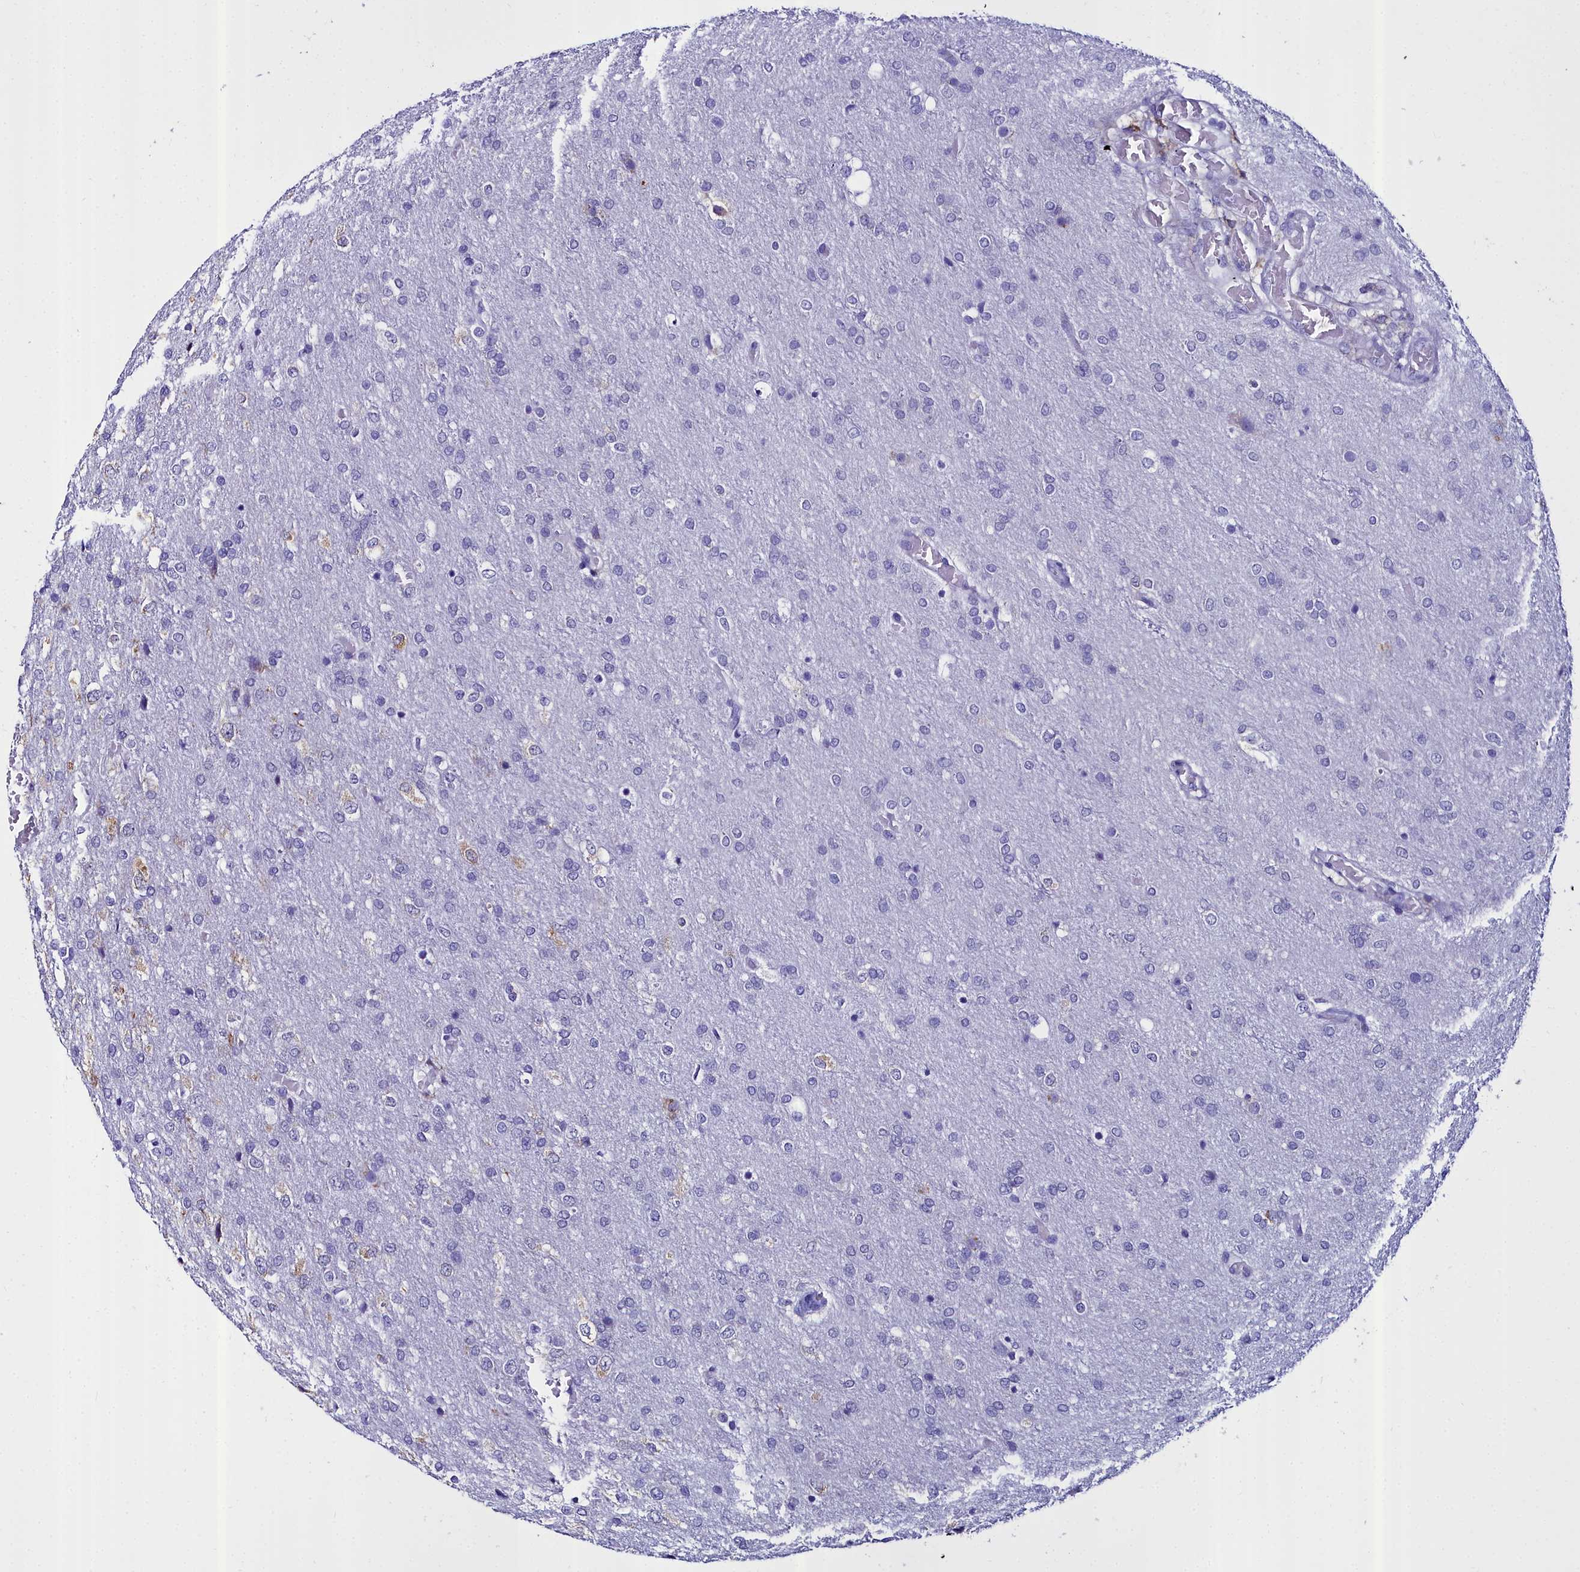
{"staining": {"intensity": "negative", "quantity": "none", "location": "none"}, "tissue": "glioma", "cell_type": "Tumor cells", "image_type": "cancer", "snomed": [{"axis": "morphology", "description": "Glioma, malignant, High grade"}, {"axis": "topography", "description": "Brain"}], "caption": "Tumor cells show no significant positivity in glioma.", "gene": "TXNDC5", "patient": {"sex": "female", "age": 74}}